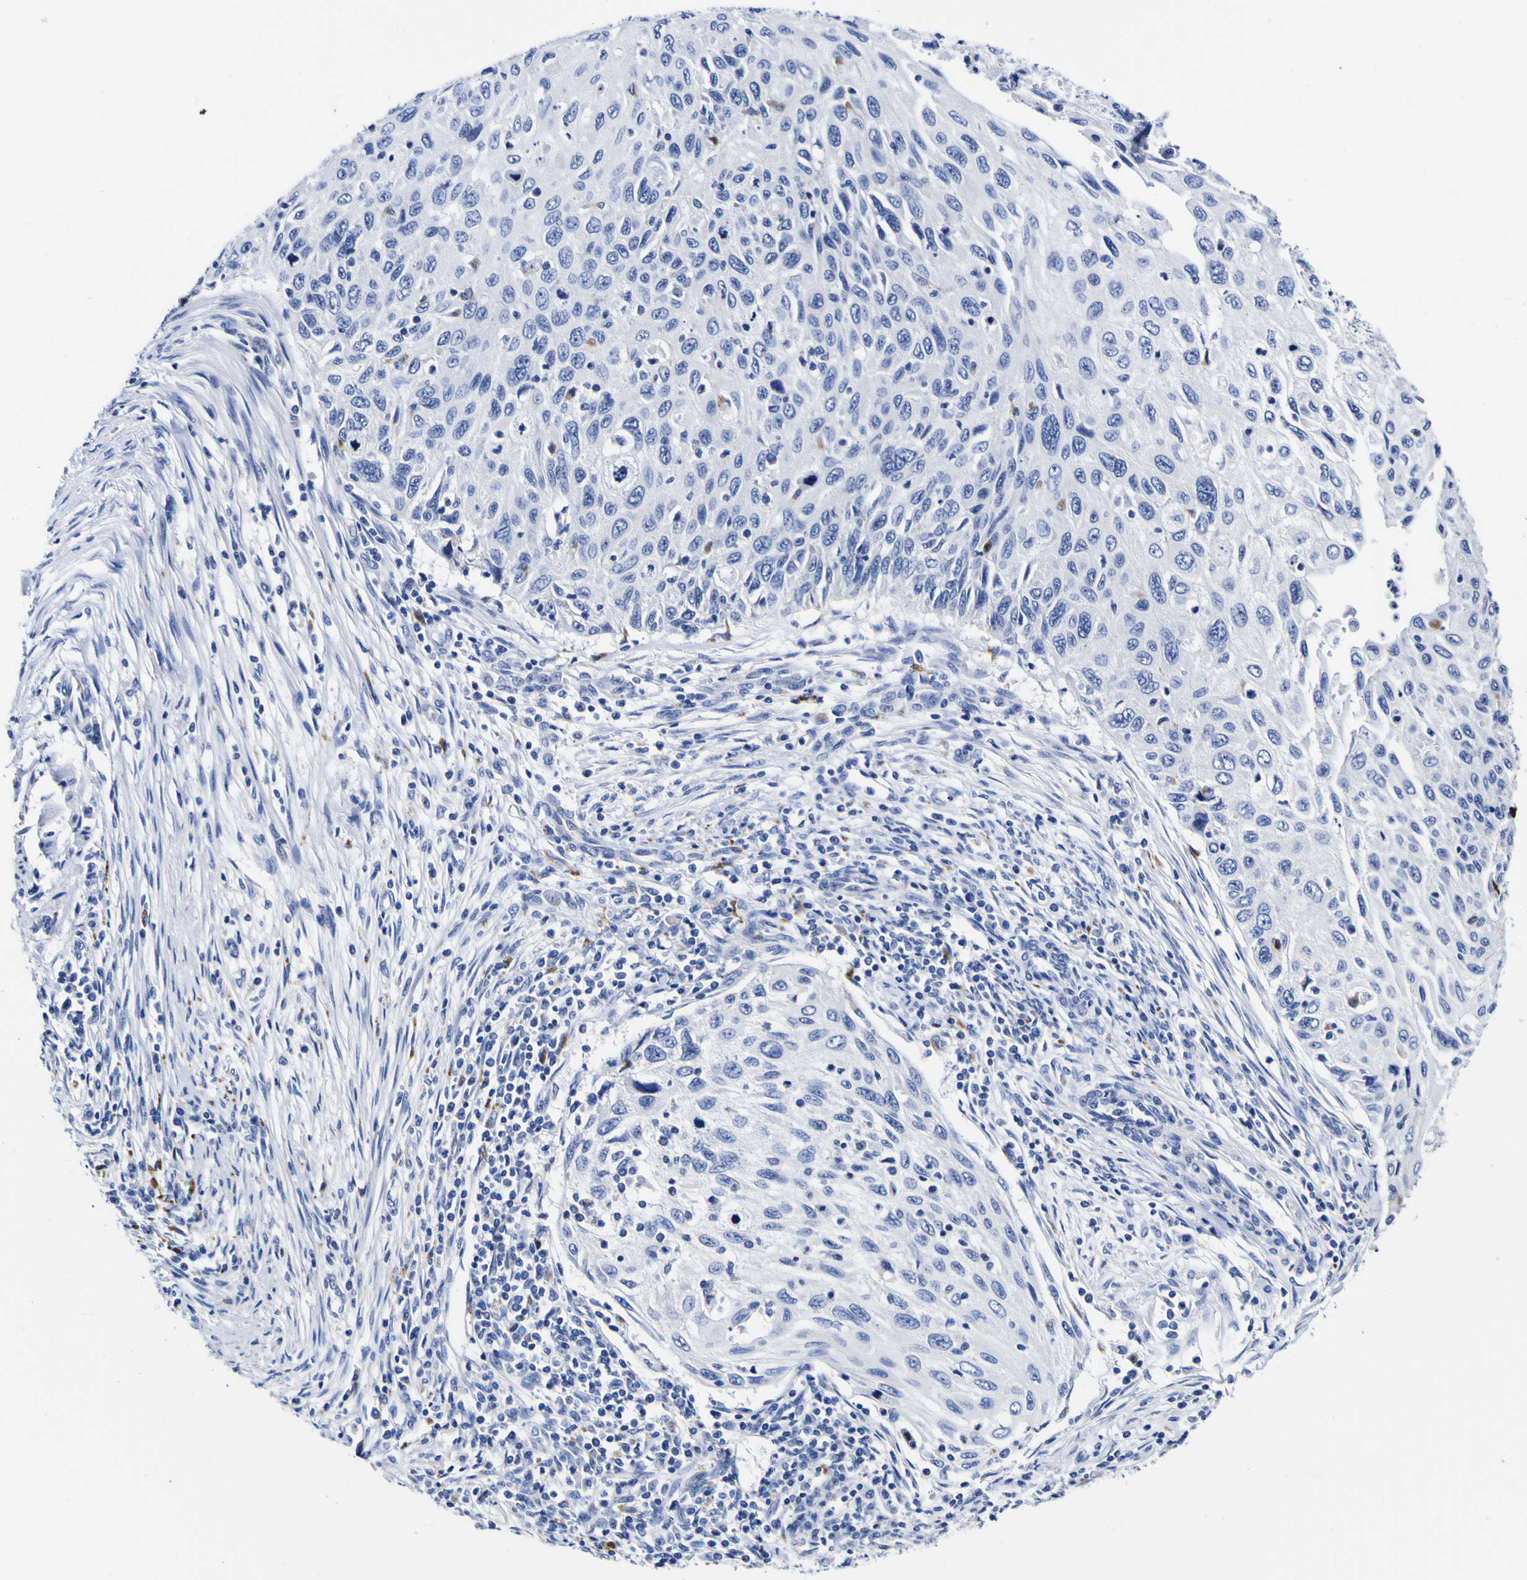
{"staining": {"intensity": "negative", "quantity": "none", "location": "none"}, "tissue": "cervical cancer", "cell_type": "Tumor cells", "image_type": "cancer", "snomed": [{"axis": "morphology", "description": "Squamous cell carcinoma, NOS"}, {"axis": "topography", "description": "Cervix"}], "caption": "This is a image of immunohistochemistry staining of cervical cancer, which shows no expression in tumor cells.", "gene": "HLA-DQA1", "patient": {"sex": "female", "age": 70}}